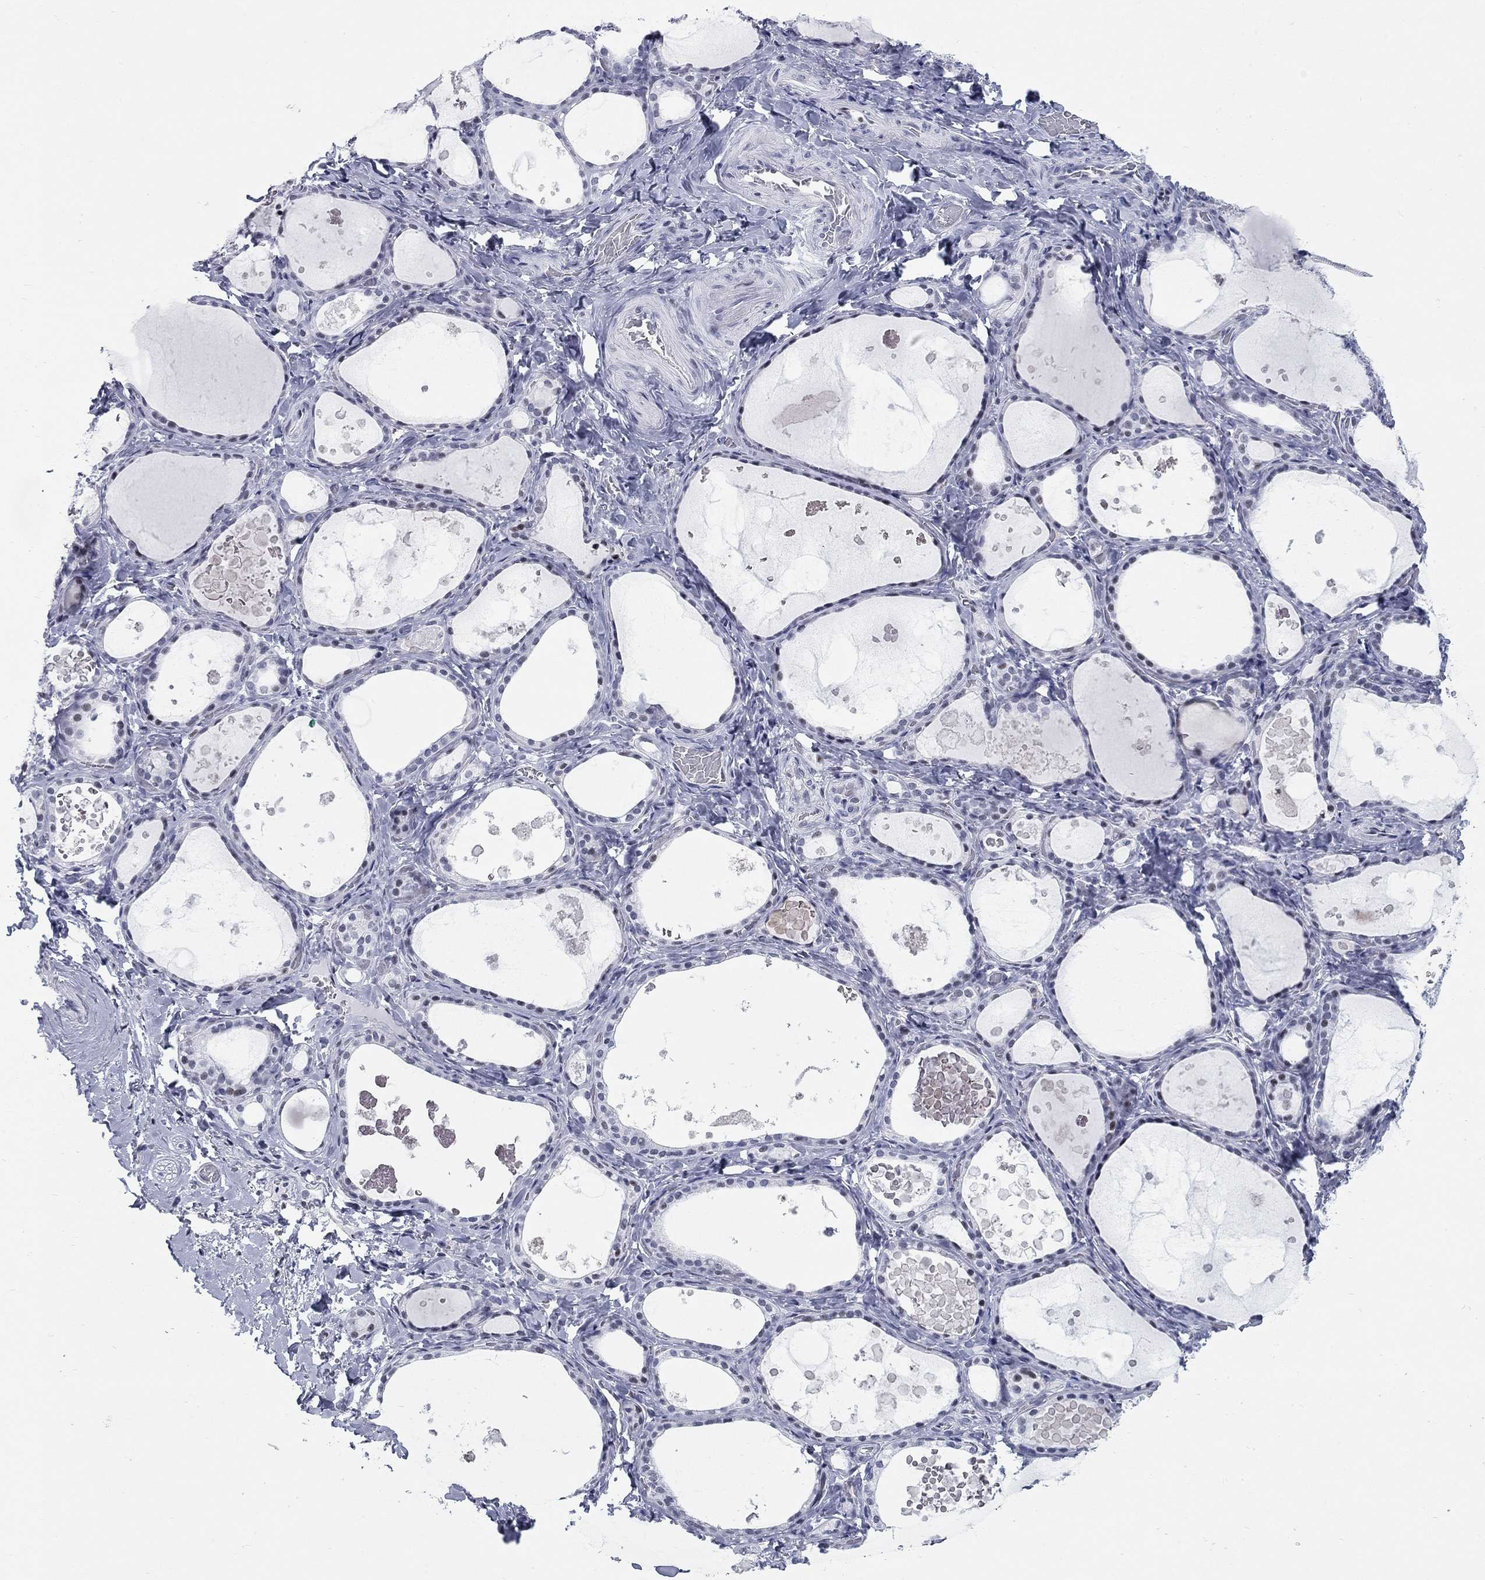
{"staining": {"intensity": "negative", "quantity": "none", "location": "none"}, "tissue": "thyroid gland", "cell_type": "Glandular cells", "image_type": "normal", "snomed": [{"axis": "morphology", "description": "Normal tissue, NOS"}, {"axis": "topography", "description": "Thyroid gland"}], "caption": "High magnification brightfield microscopy of benign thyroid gland stained with DAB (3,3'-diaminobenzidine) (brown) and counterstained with hematoxylin (blue): glandular cells show no significant staining. (DAB immunohistochemistry (IHC) visualized using brightfield microscopy, high magnification).", "gene": "ASF1B", "patient": {"sex": "female", "age": 56}}